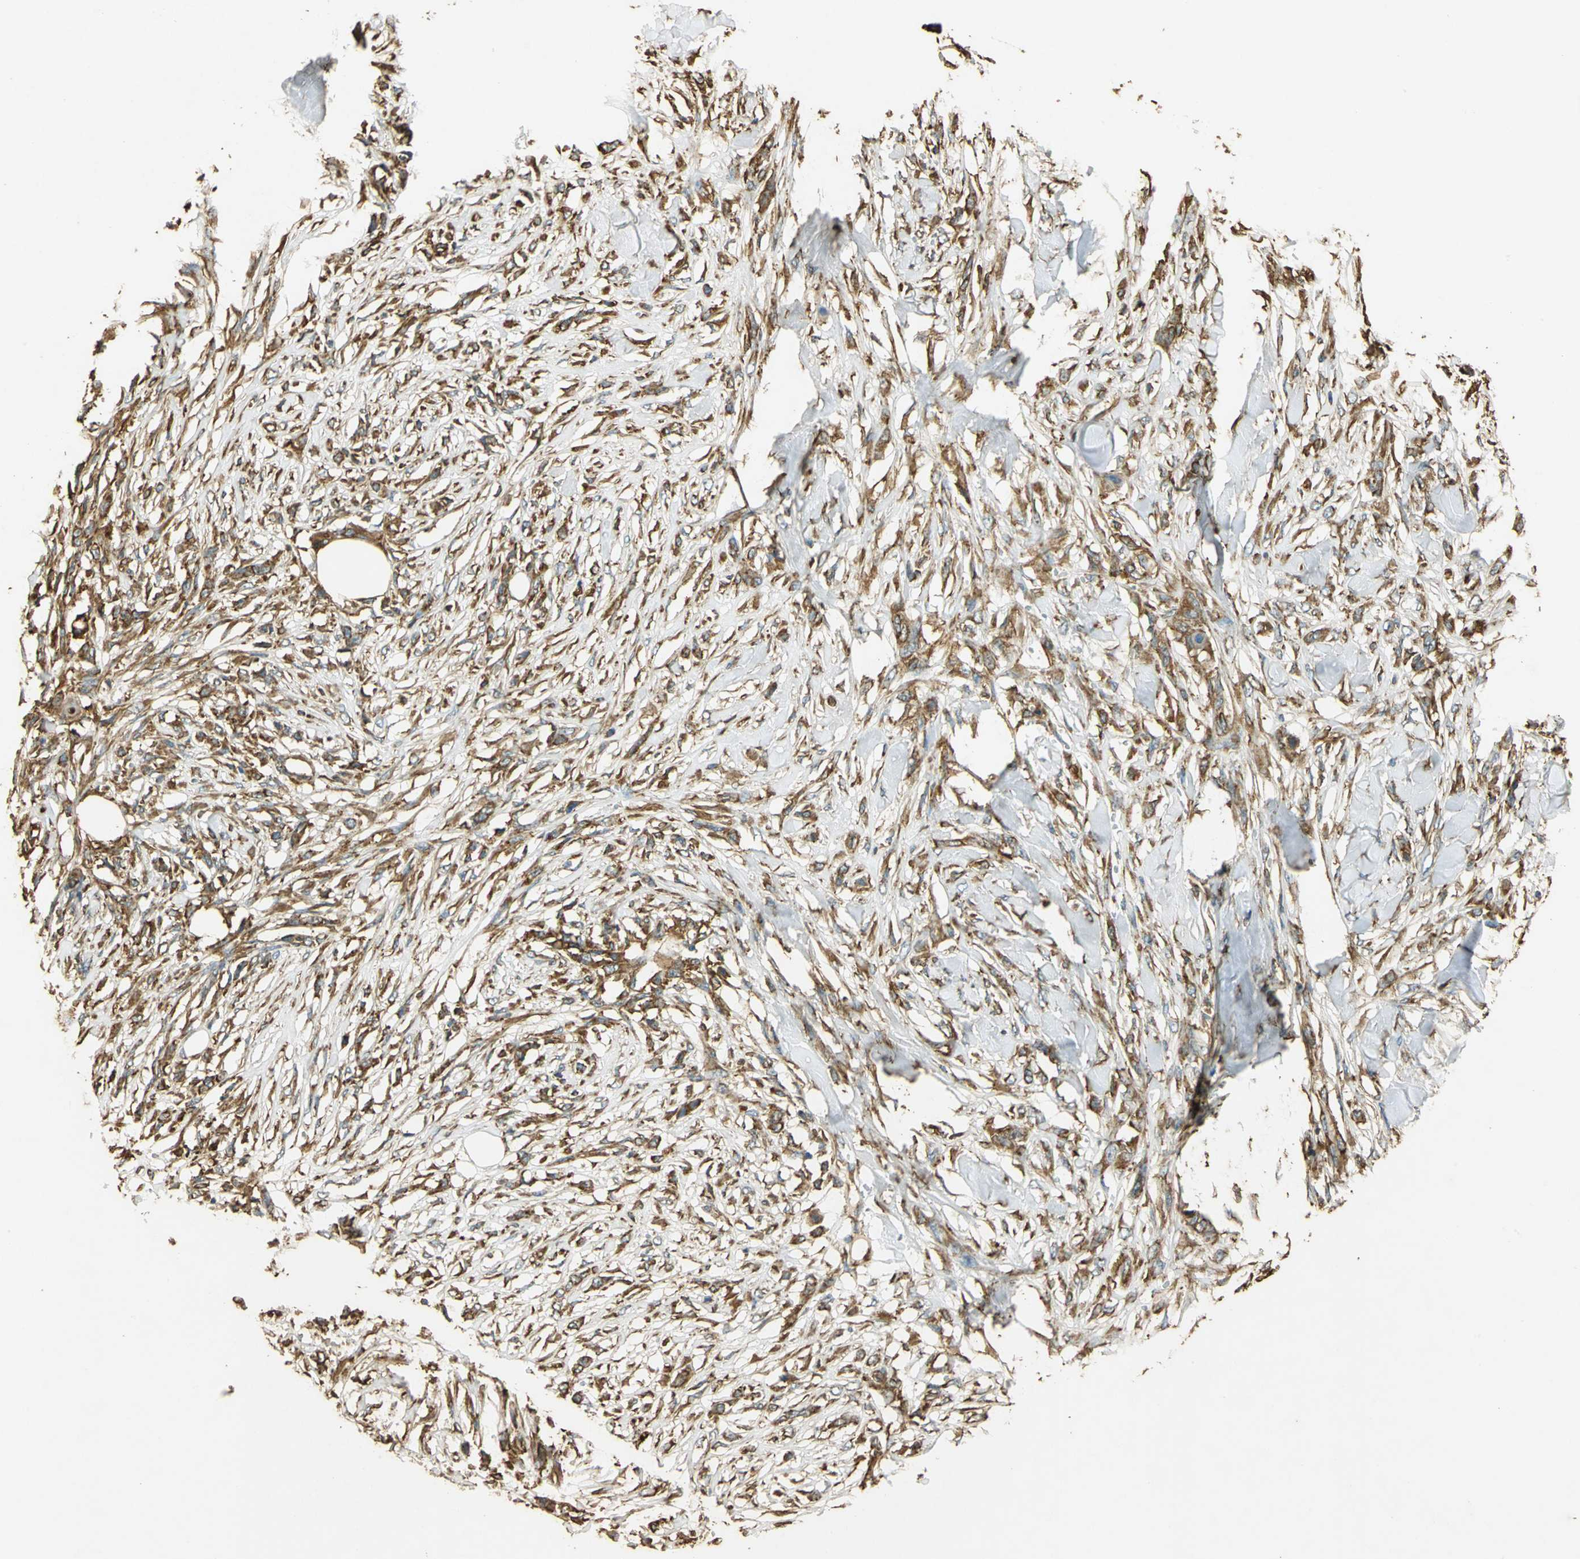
{"staining": {"intensity": "moderate", "quantity": ">75%", "location": "cytoplasmic/membranous"}, "tissue": "skin cancer", "cell_type": "Tumor cells", "image_type": "cancer", "snomed": [{"axis": "morphology", "description": "Normal tissue, NOS"}, {"axis": "morphology", "description": "Squamous cell carcinoma, NOS"}, {"axis": "topography", "description": "Skin"}], "caption": "The photomicrograph shows staining of skin squamous cell carcinoma, revealing moderate cytoplasmic/membranous protein staining (brown color) within tumor cells. (IHC, brightfield microscopy, high magnification).", "gene": "HSP90B1", "patient": {"sex": "female", "age": 59}}